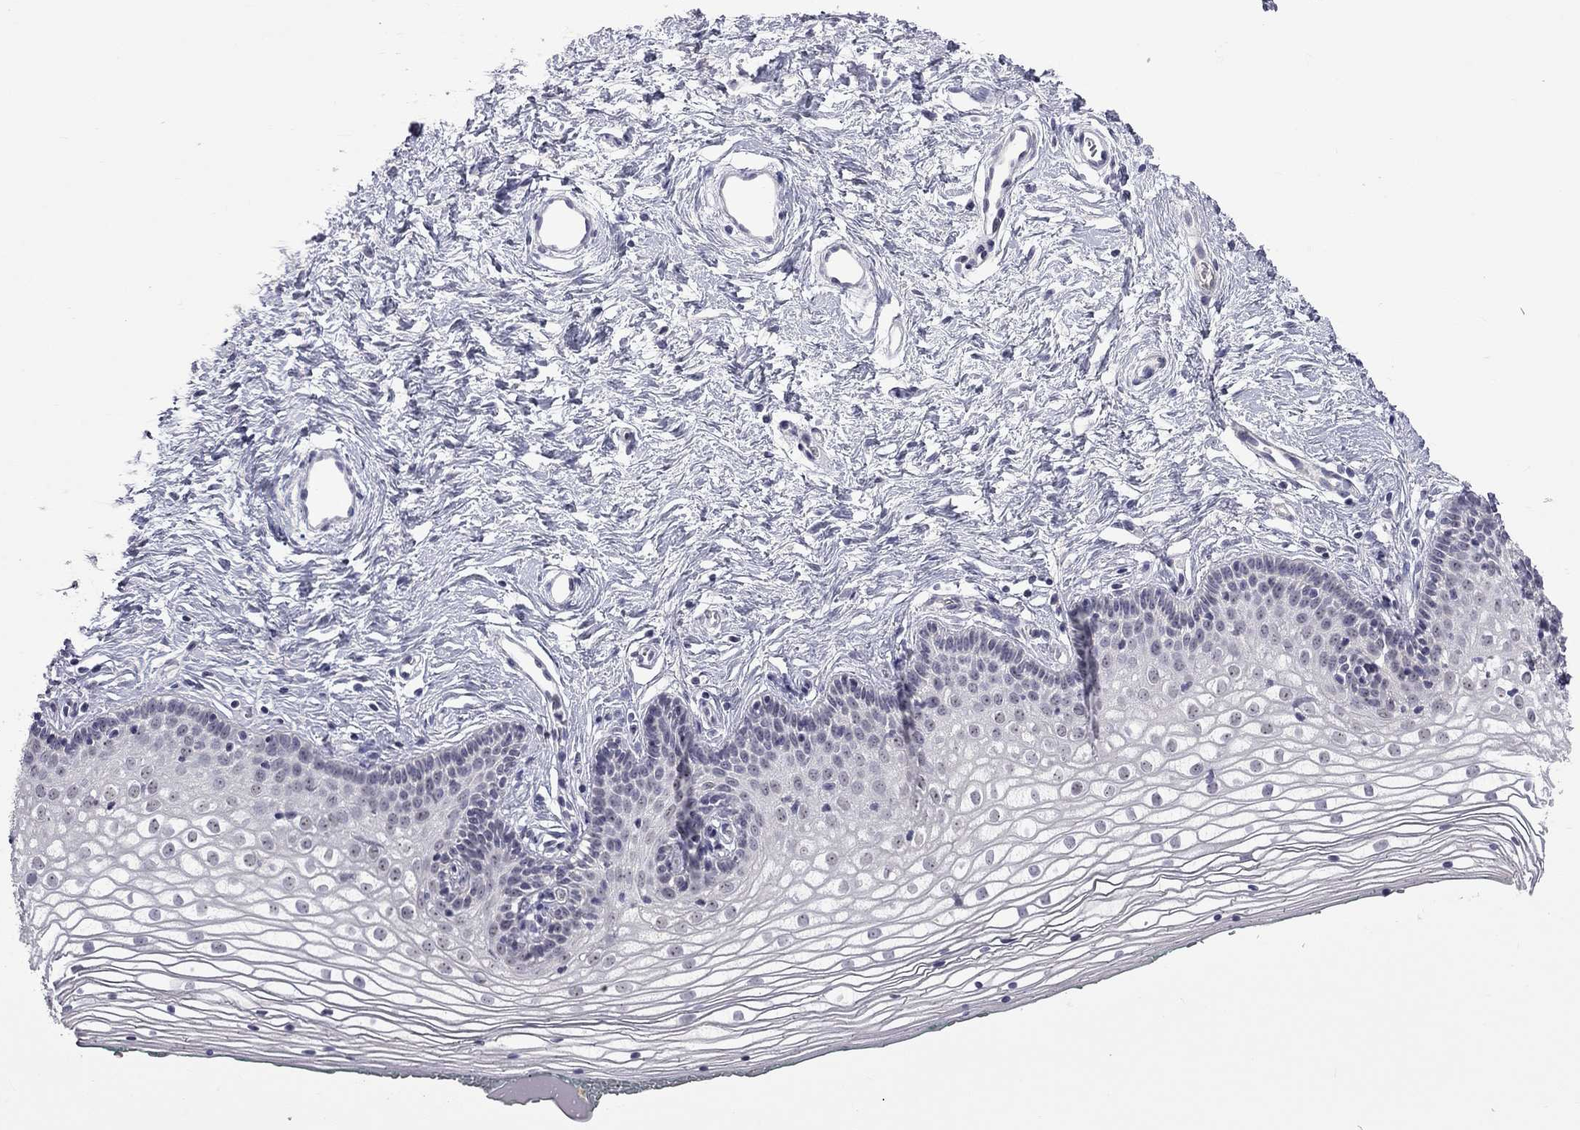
{"staining": {"intensity": "negative", "quantity": "none", "location": "none"}, "tissue": "vagina", "cell_type": "Squamous epithelial cells", "image_type": "normal", "snomed": [{"axis": "morphology", "description": "Normal tissue, NOS"}, {"axis": "topography", "description": "Vagina"}], "caption": "An immunohistochemistry histopathology image of benign vagina is shown. There is no staining in squamous epithelial cells of vagina.", "gene": "GSG1L", "patient": {"sex": "female", "age": 36}}